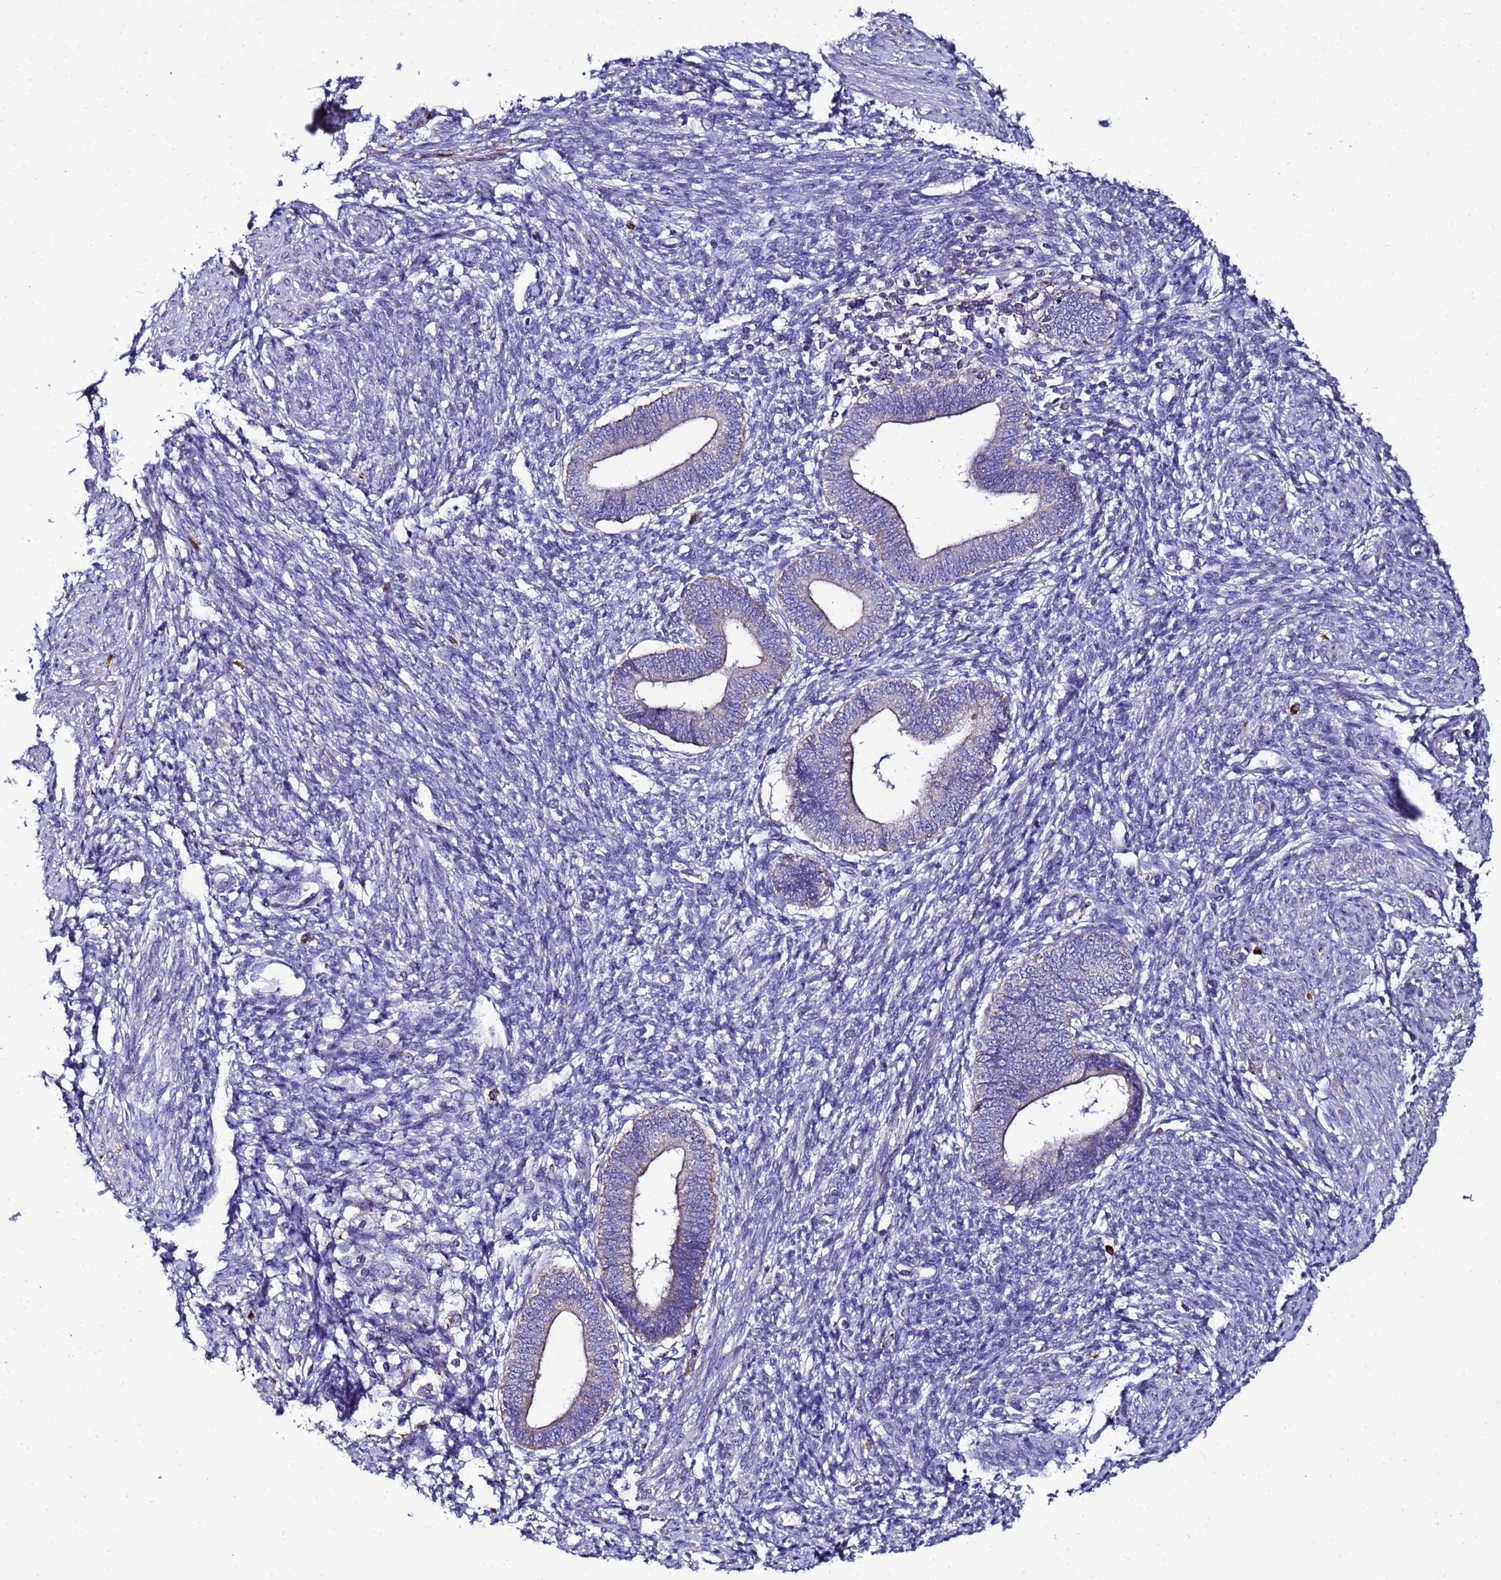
{"staining": {"intensity": "negative", "quantity": "none", "location": "none"}, "tissue": "endometrium", "cell_type": "Cells in endometrial stroma", "image_type": "normal", "snomed": [{"axis": "morphology", "description": "Normal tissue, NOS"}, {"axis": "topography", "description": "Endometrium"}], "caption": "Immunohistochemical staining of benign human endometrium exhibits no significant positivity in cells in endometrial stroma.", "gene": "HIGD2A", "patient": {"sex": "female", "age": 46}}